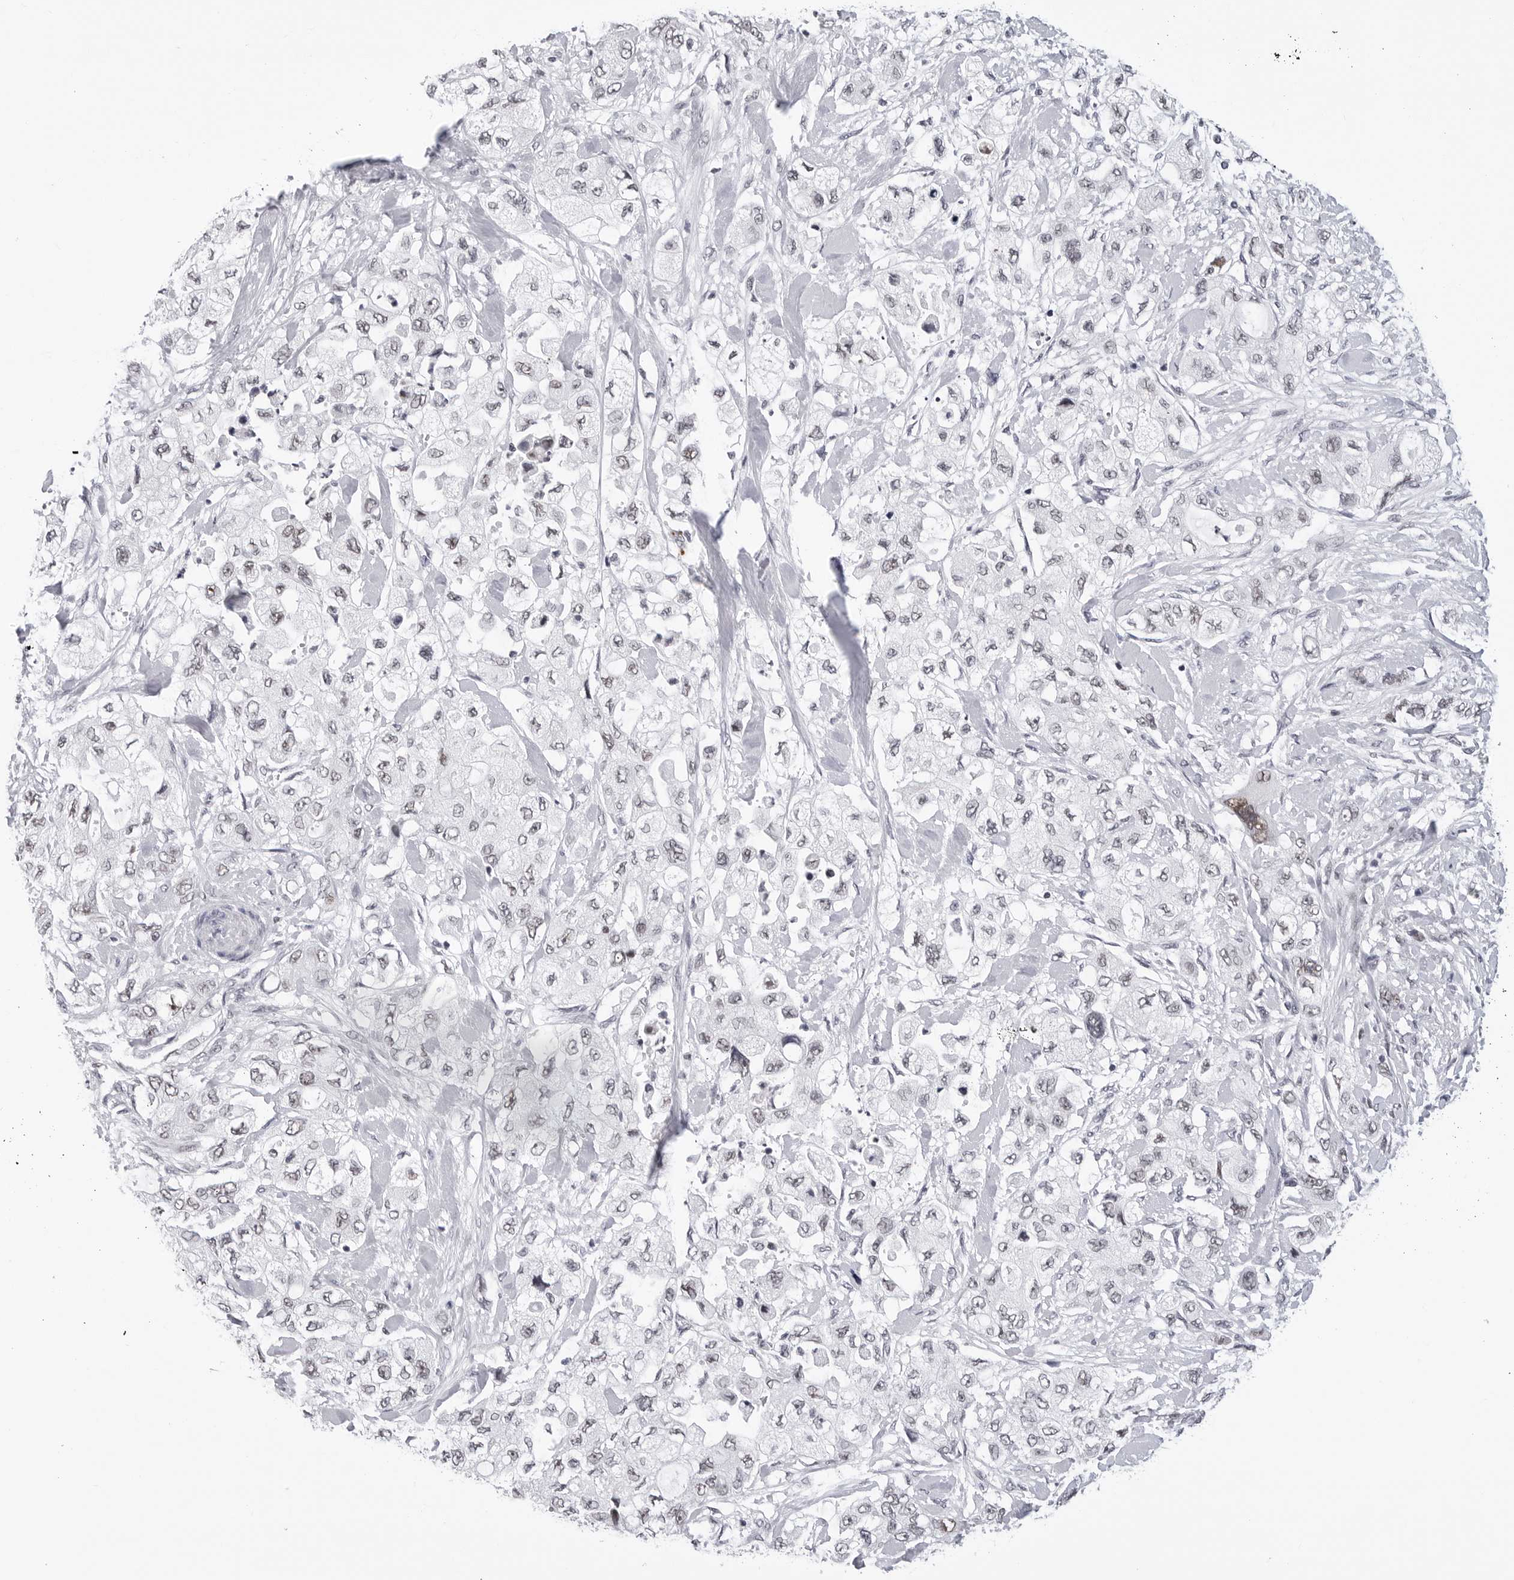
{"staining": {"intensity": "weak", "quantity": "<25%", "location": "nuclear"}, "tissue": "pancreatic cancer", "cell_type": "Tumor cells", "image_type": "cancer", "snomed": [{"axis": "morphology", "description": "Adenocarcinoma, NOS"}, {"axis": "topography", "description": "Pancreas"}], "caption": "A photomicrograph of adenocarcinoma (pancreatic) stained for a protein demonstrates no brown staining in tumor cells.", "gene": "SF3B4", "patient": {"sex": "female", "age": 73}}